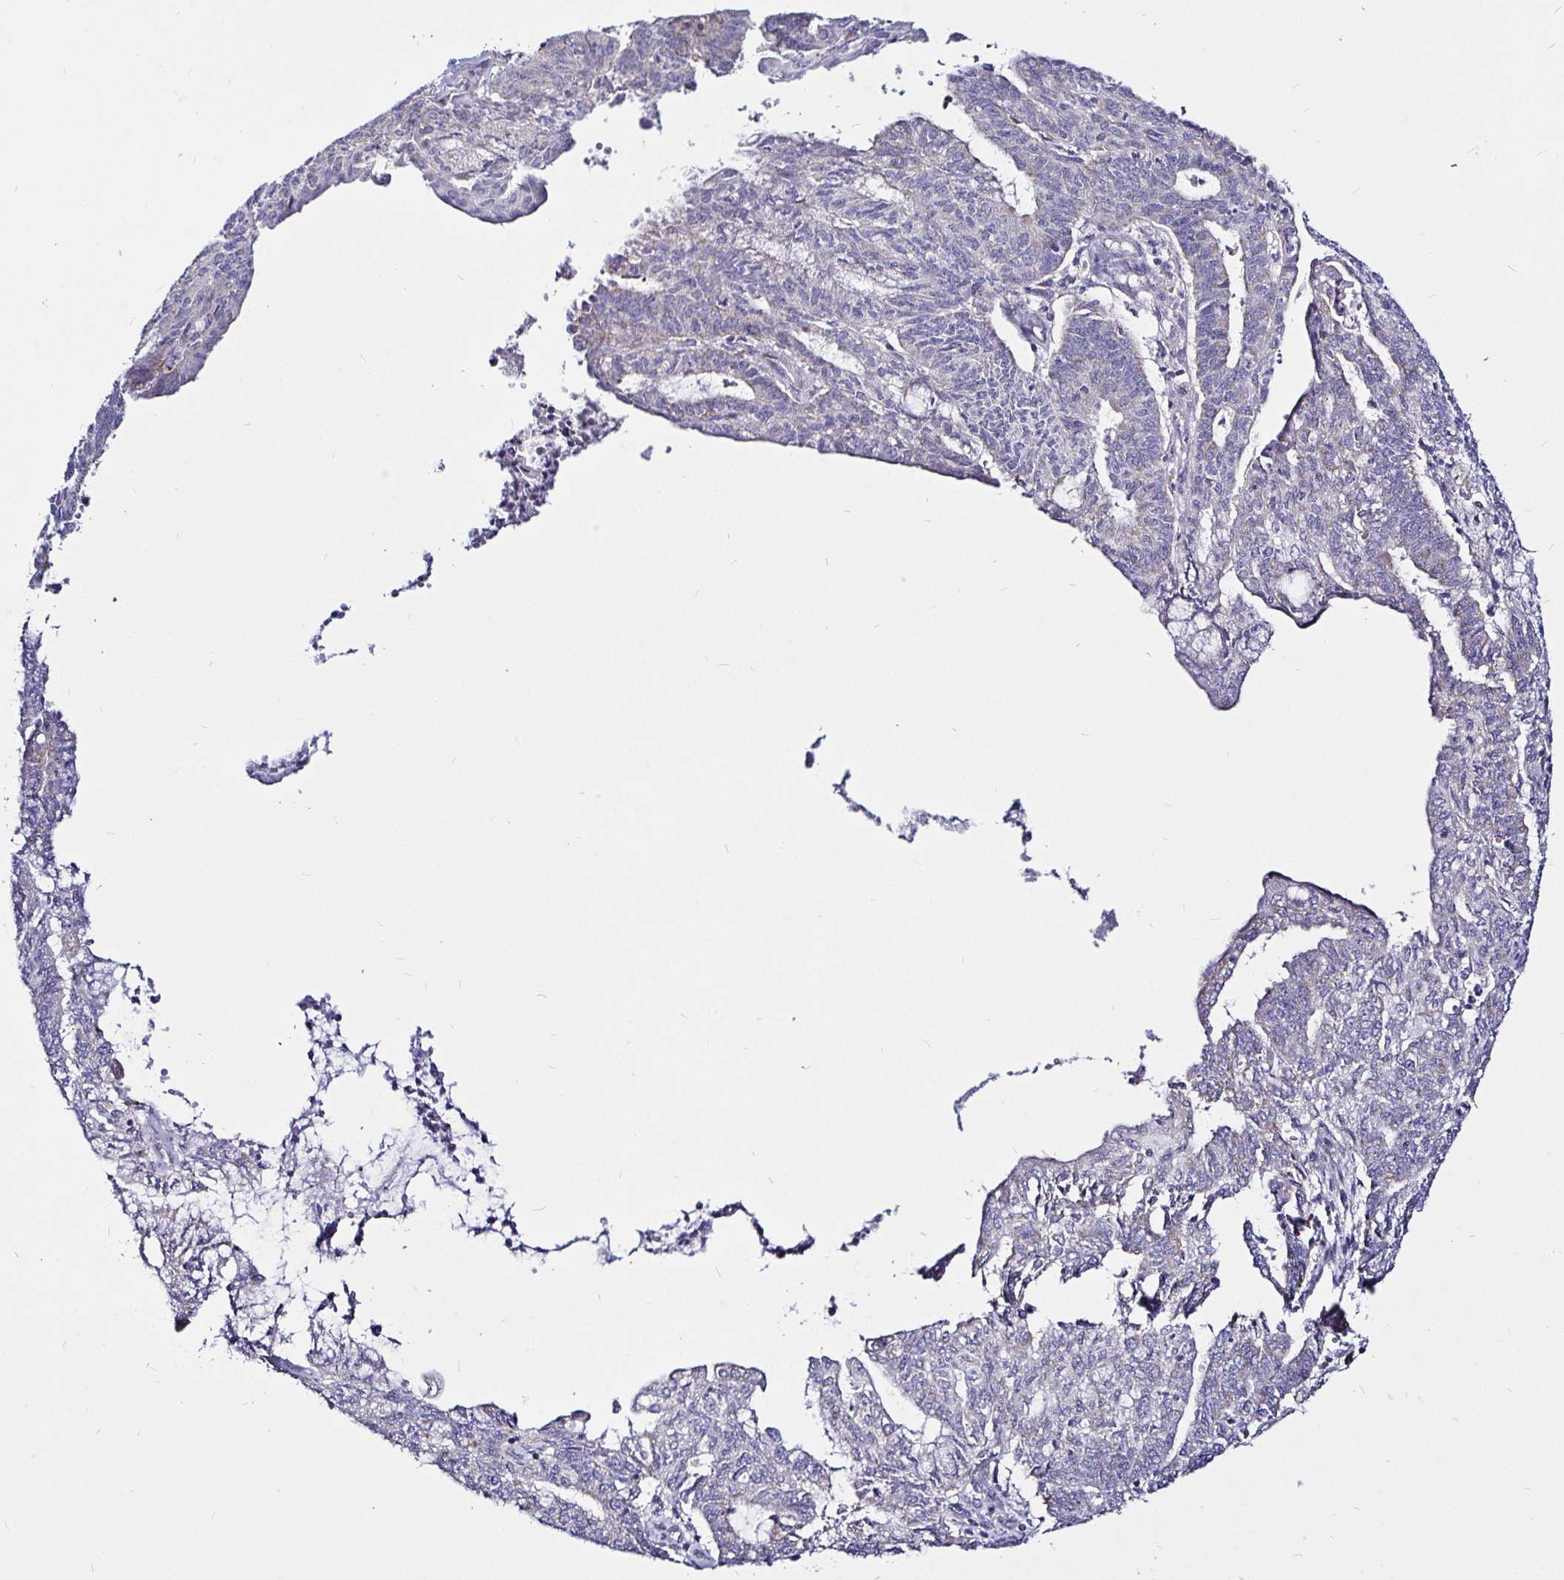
{"staining": {"intensity": "negative", "quantity": "none", "location": "none"}, "tissue": "endometrial cancer", "cell_type": "Tumor cells", "image_type": "cancer", "snomed": [{"axis": "morphology", "description": "Adenocarcinoma, NOS"}, {"axis": "topography", "description": "Endometrium"}], "caption": "Endometrial cancer was stained to show a protein in brown. There is no significant staining in tumor cells.", "gene": "PGAM2", "patient": {"sex": "female", "age": 61}}